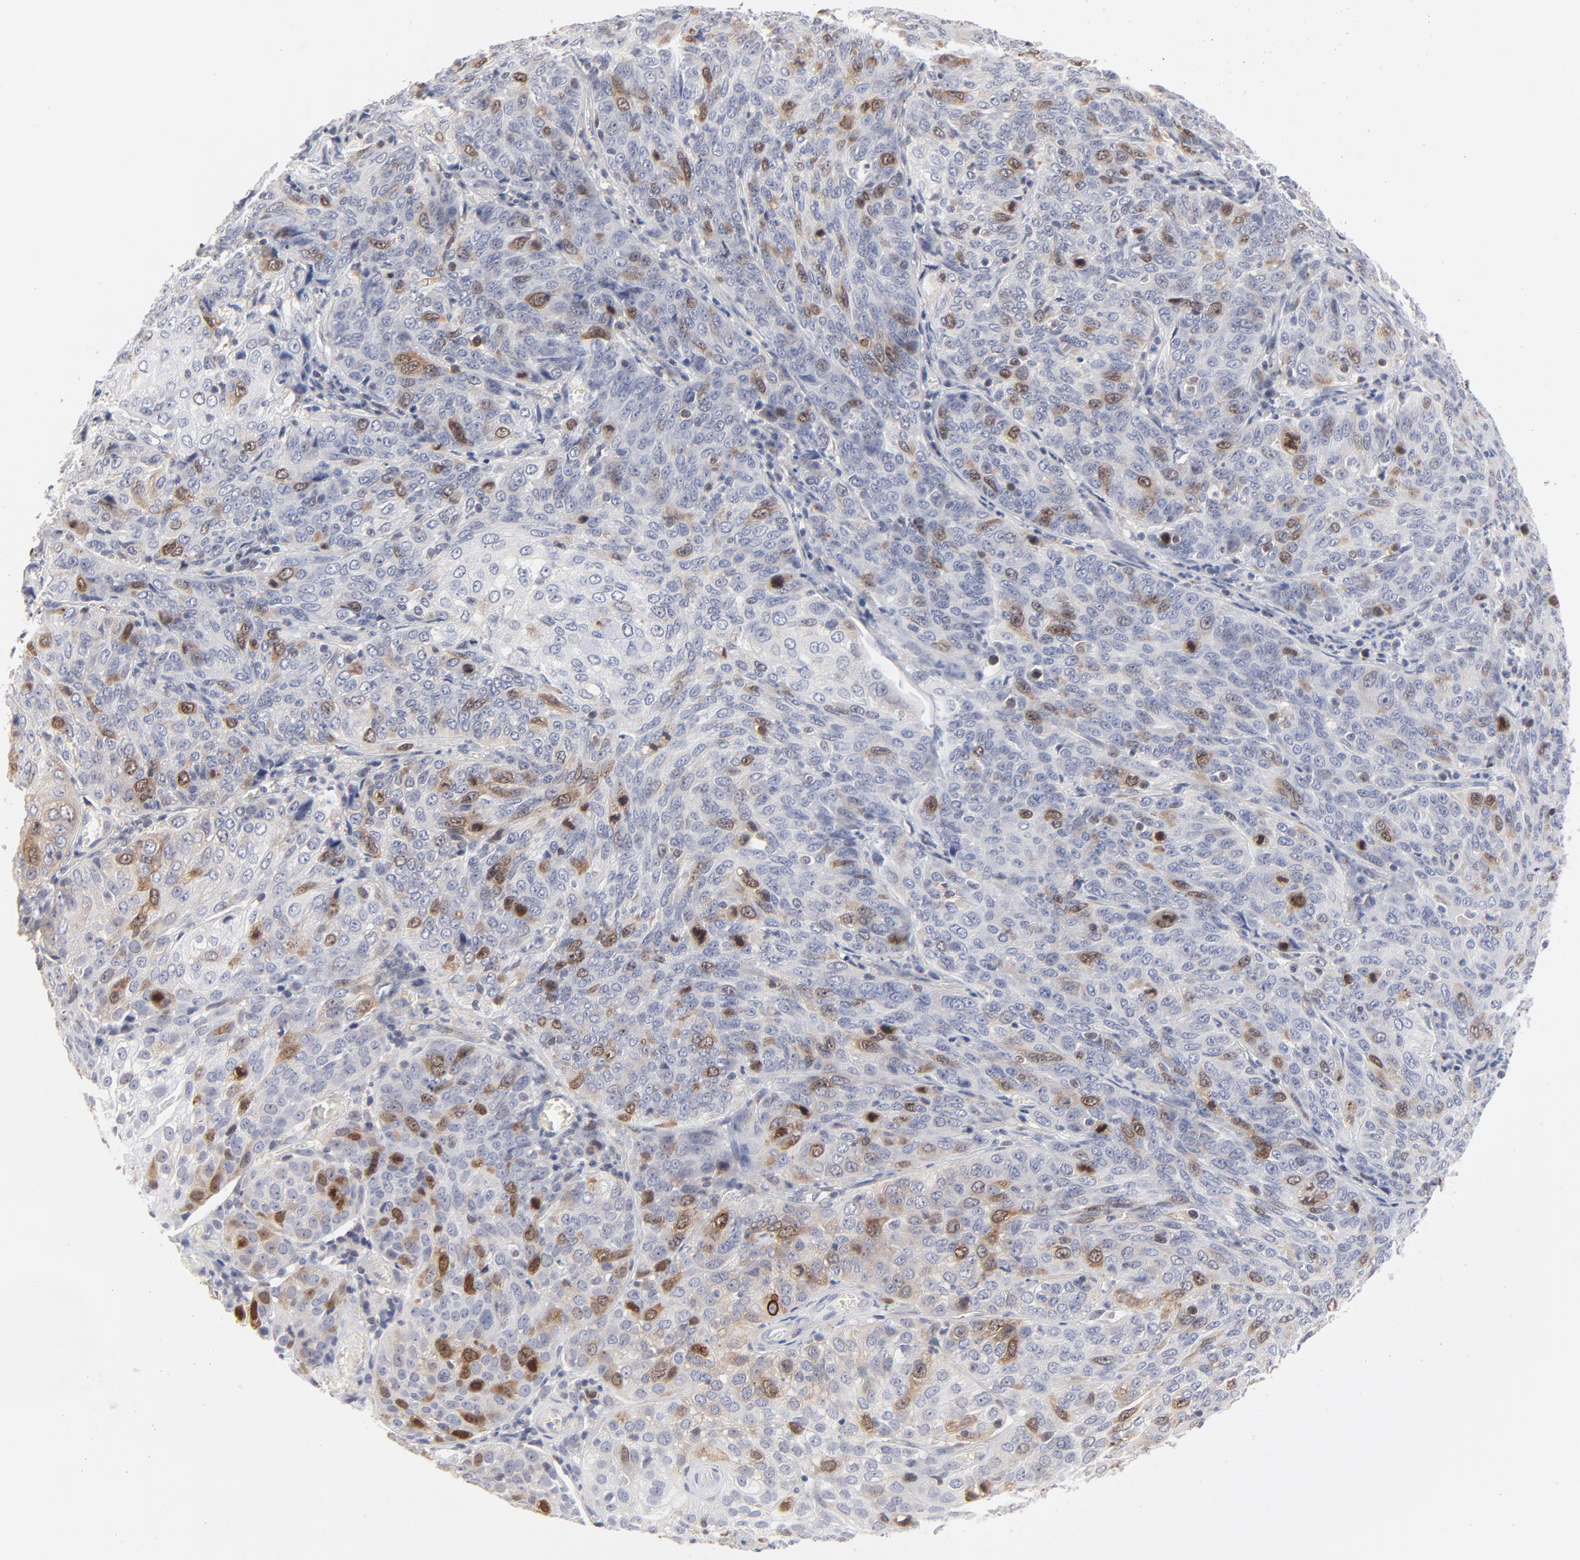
{"staining": {"intensity": "moderate", "quantity": "<25%", "location": "cytoplasmic/membranous,nuclear"}, "tissue": "cervical cancer", "cell_type": "Tumor cells", "image_type": "cancer", "snomed": [{"axis": "morphology", "description": "Squamous cell carcinoma, NOS"}, {"axis": "topography", "description": "Cervix"}], "caption": "This is an image of IHC staining of squamous cell carcinoma (cervical), which shows moderate staining in the cytoplasmic/membranous and nuclear of tumor cells.", "gene": "AURKA", "patient": {"sex": "female", "age": 38}}